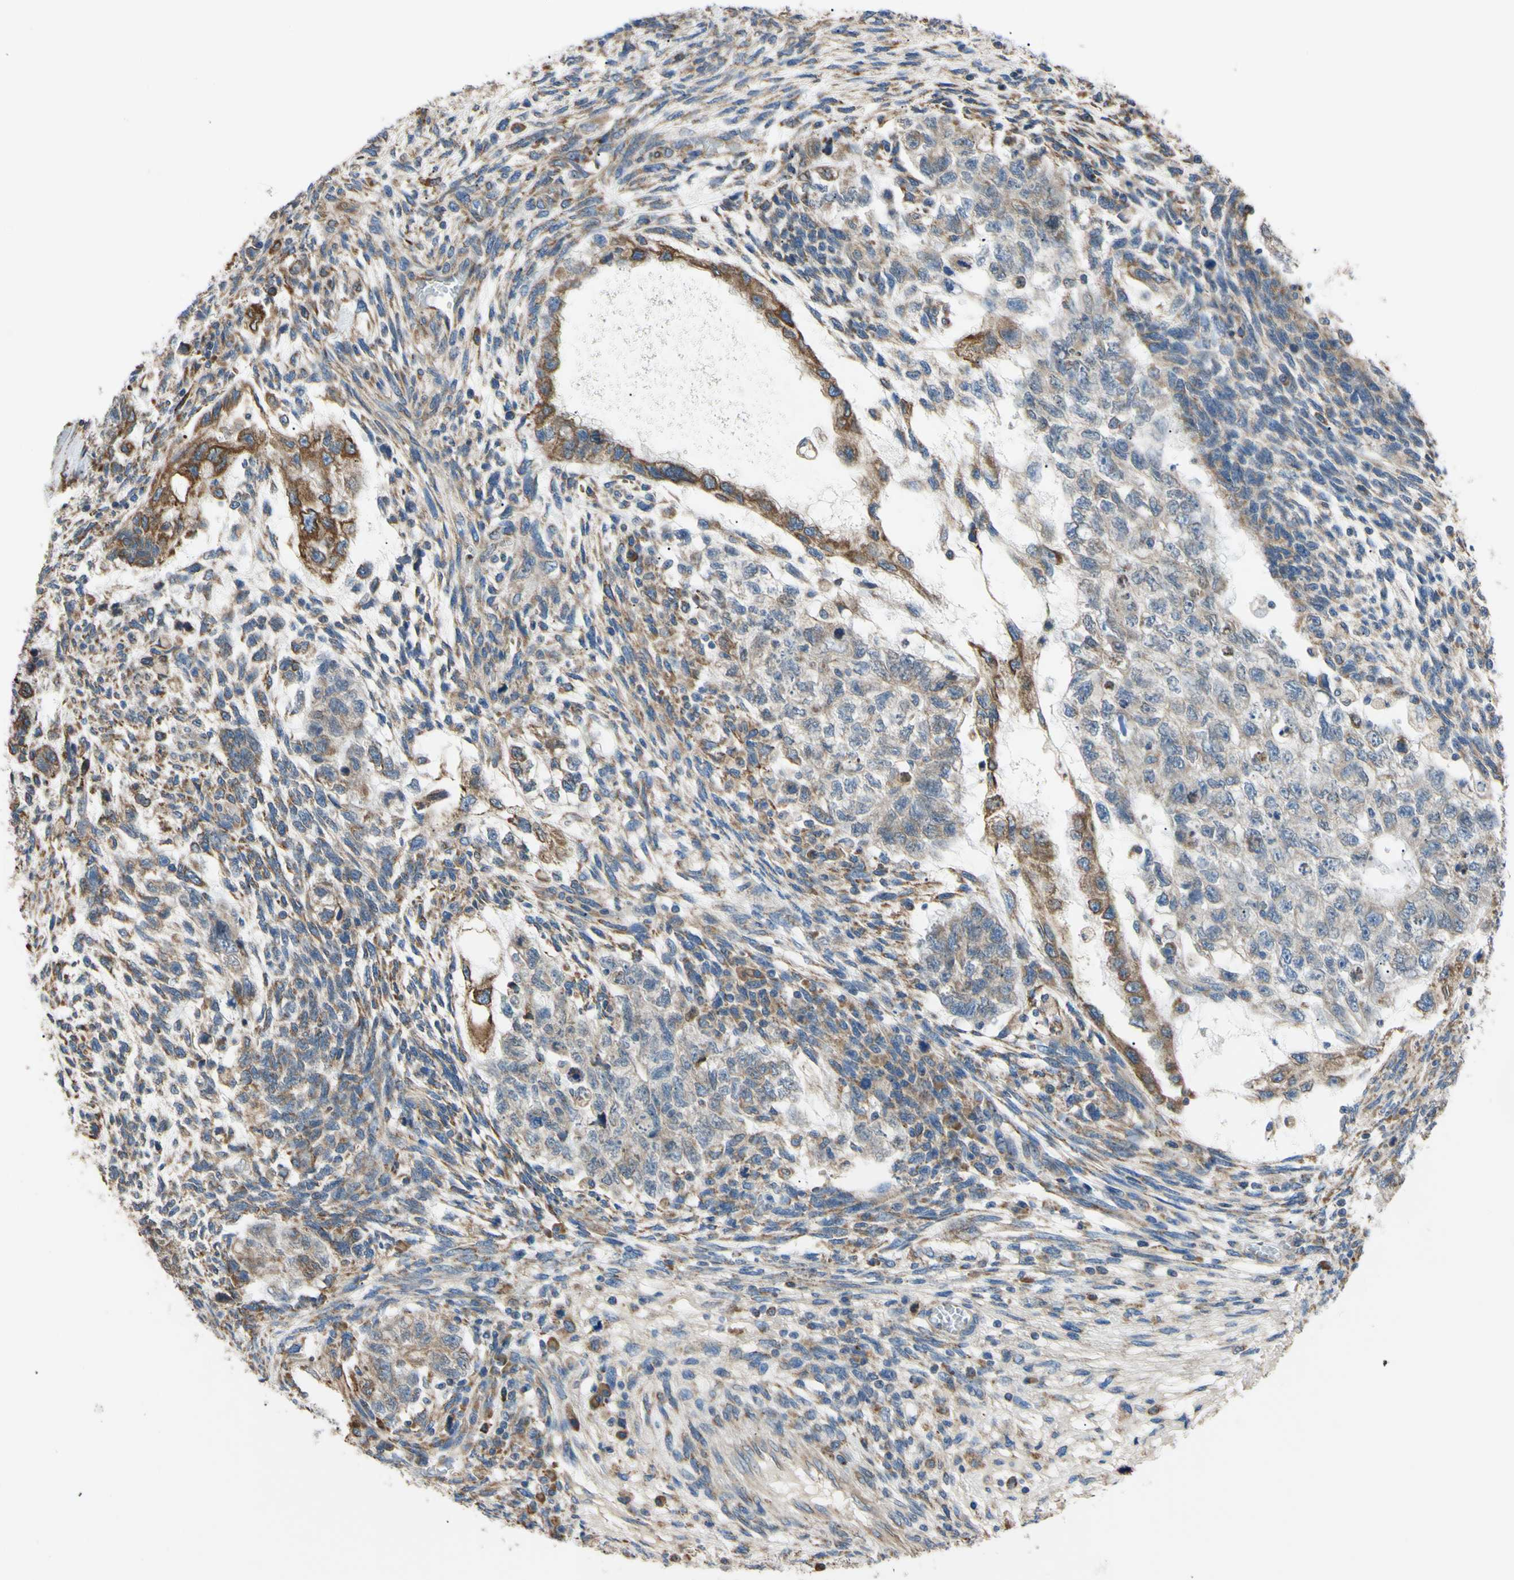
{"staining": {"intensity": "weak", "quantity": ">75%", "location": "cytoplasmic/membranous"}, "tissue": "testis cancer", "cell_type": "Tumor cells", "image_type": "cancer", "snomed": [{"axis": "morphology", "description": "Normal tissue, NOS"}, {"axis": "morphology", "description": "Carcinoma, Embryonal, NOS"}, {"axis": "topography", "description": "Testis"}], "caption": "High-power microscopy captured an IHC photomicrograph of testis cancer (embryonal carcinoma), revealing weak cytoplasmic/membranous expression in about >75% of tumor cells.", "gene": "BMF", "patient": {"sex": "male", "age": 36}}